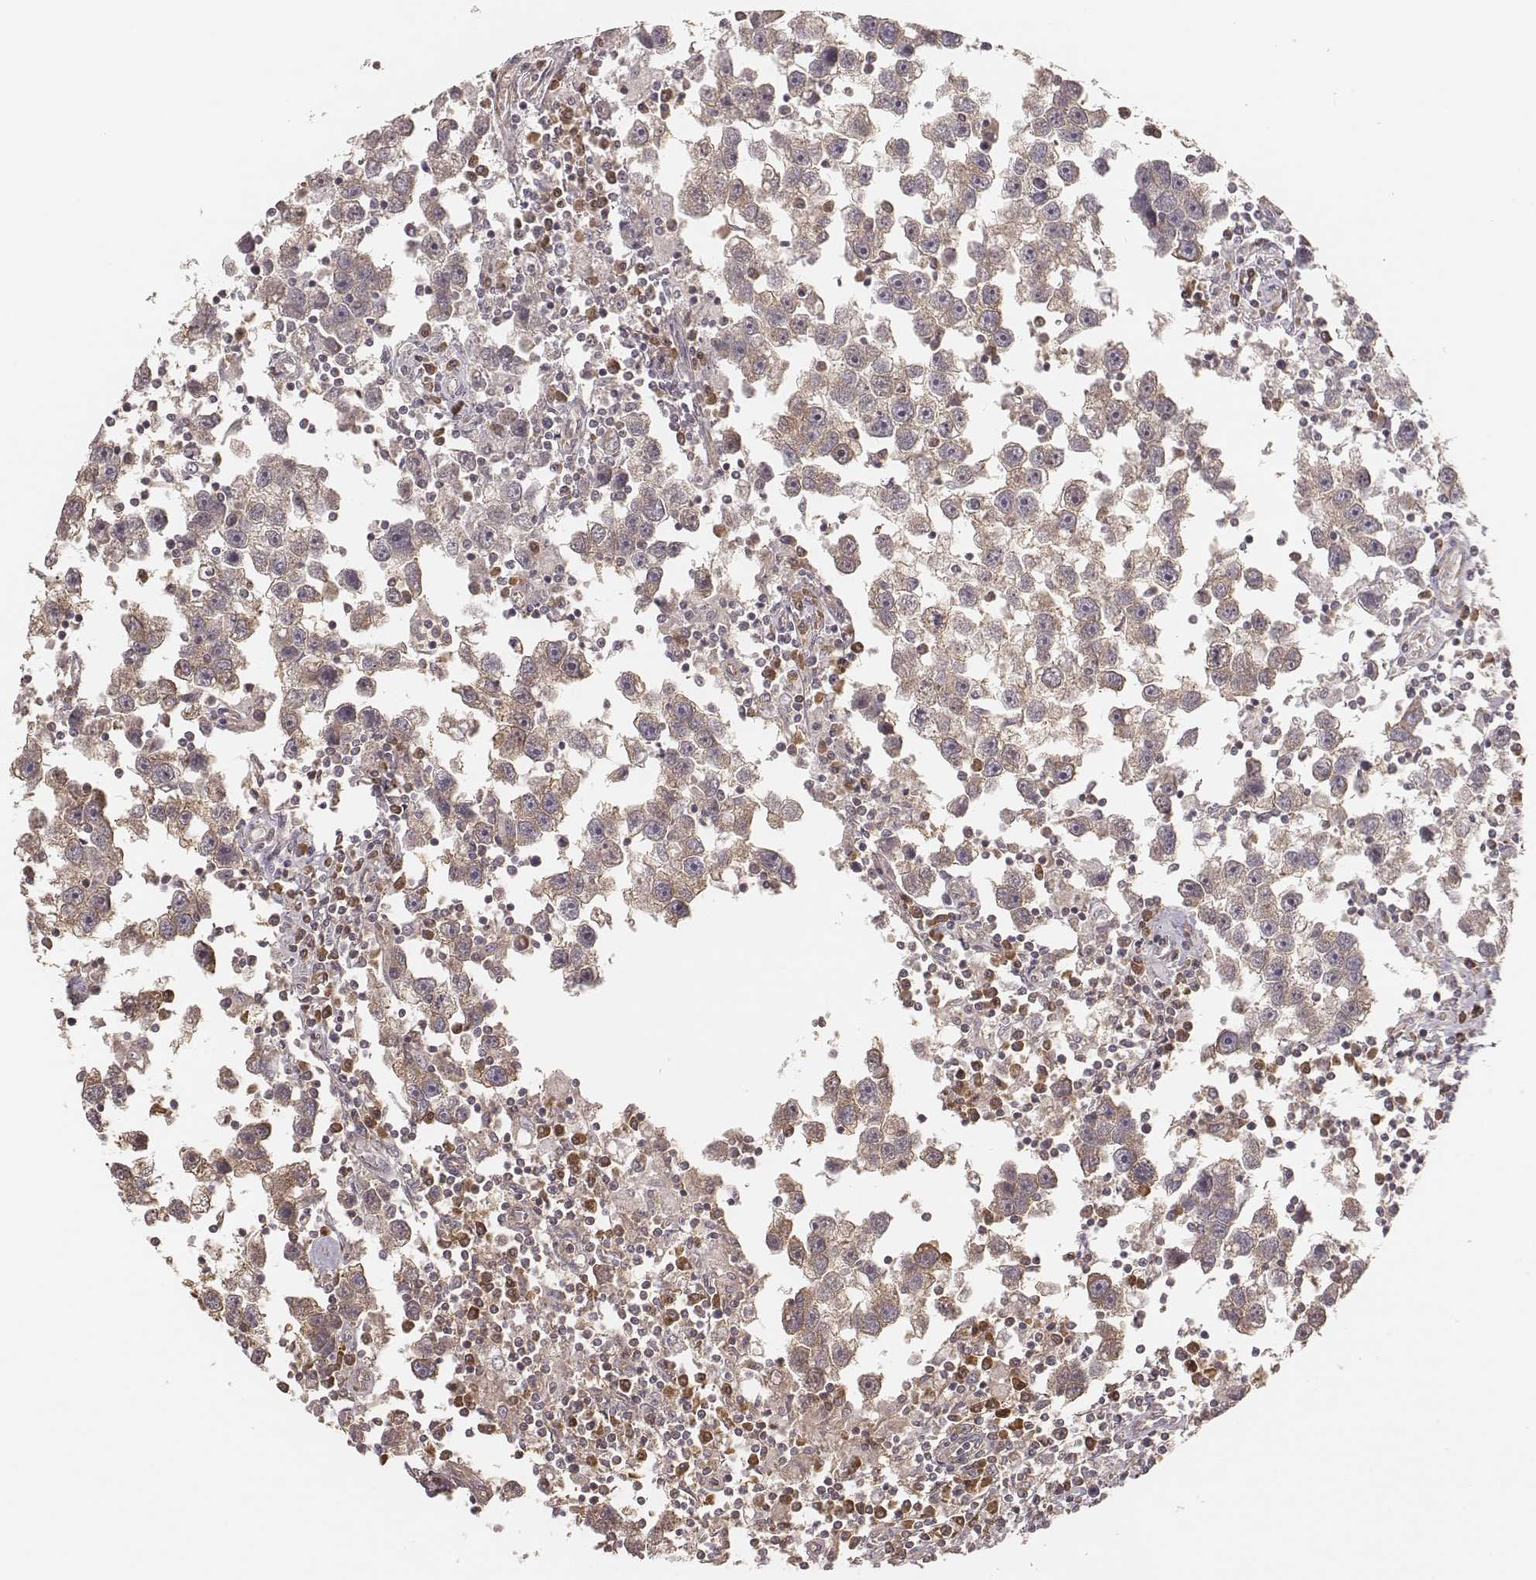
{"staining": {"intensity": "weak", "quantity": ">75%", "location": "cytoplasmic/membranous"}, "tissue": "testis cancer", "cell_type": "Tumor cells", "image_type": "cancer", "snomed": [{"axis": "morphology", "description": "Seminoma, NOS"}, {"axis": "topography", "description": "Testis"}], "caption": "Tumor cells exhibit low levels of weak cytoplasmic/membranous staining in approximately >75% of cells in human testis seminoma.", "gene": "CARS1", "patient": {"sex": "male", "age": 30}}